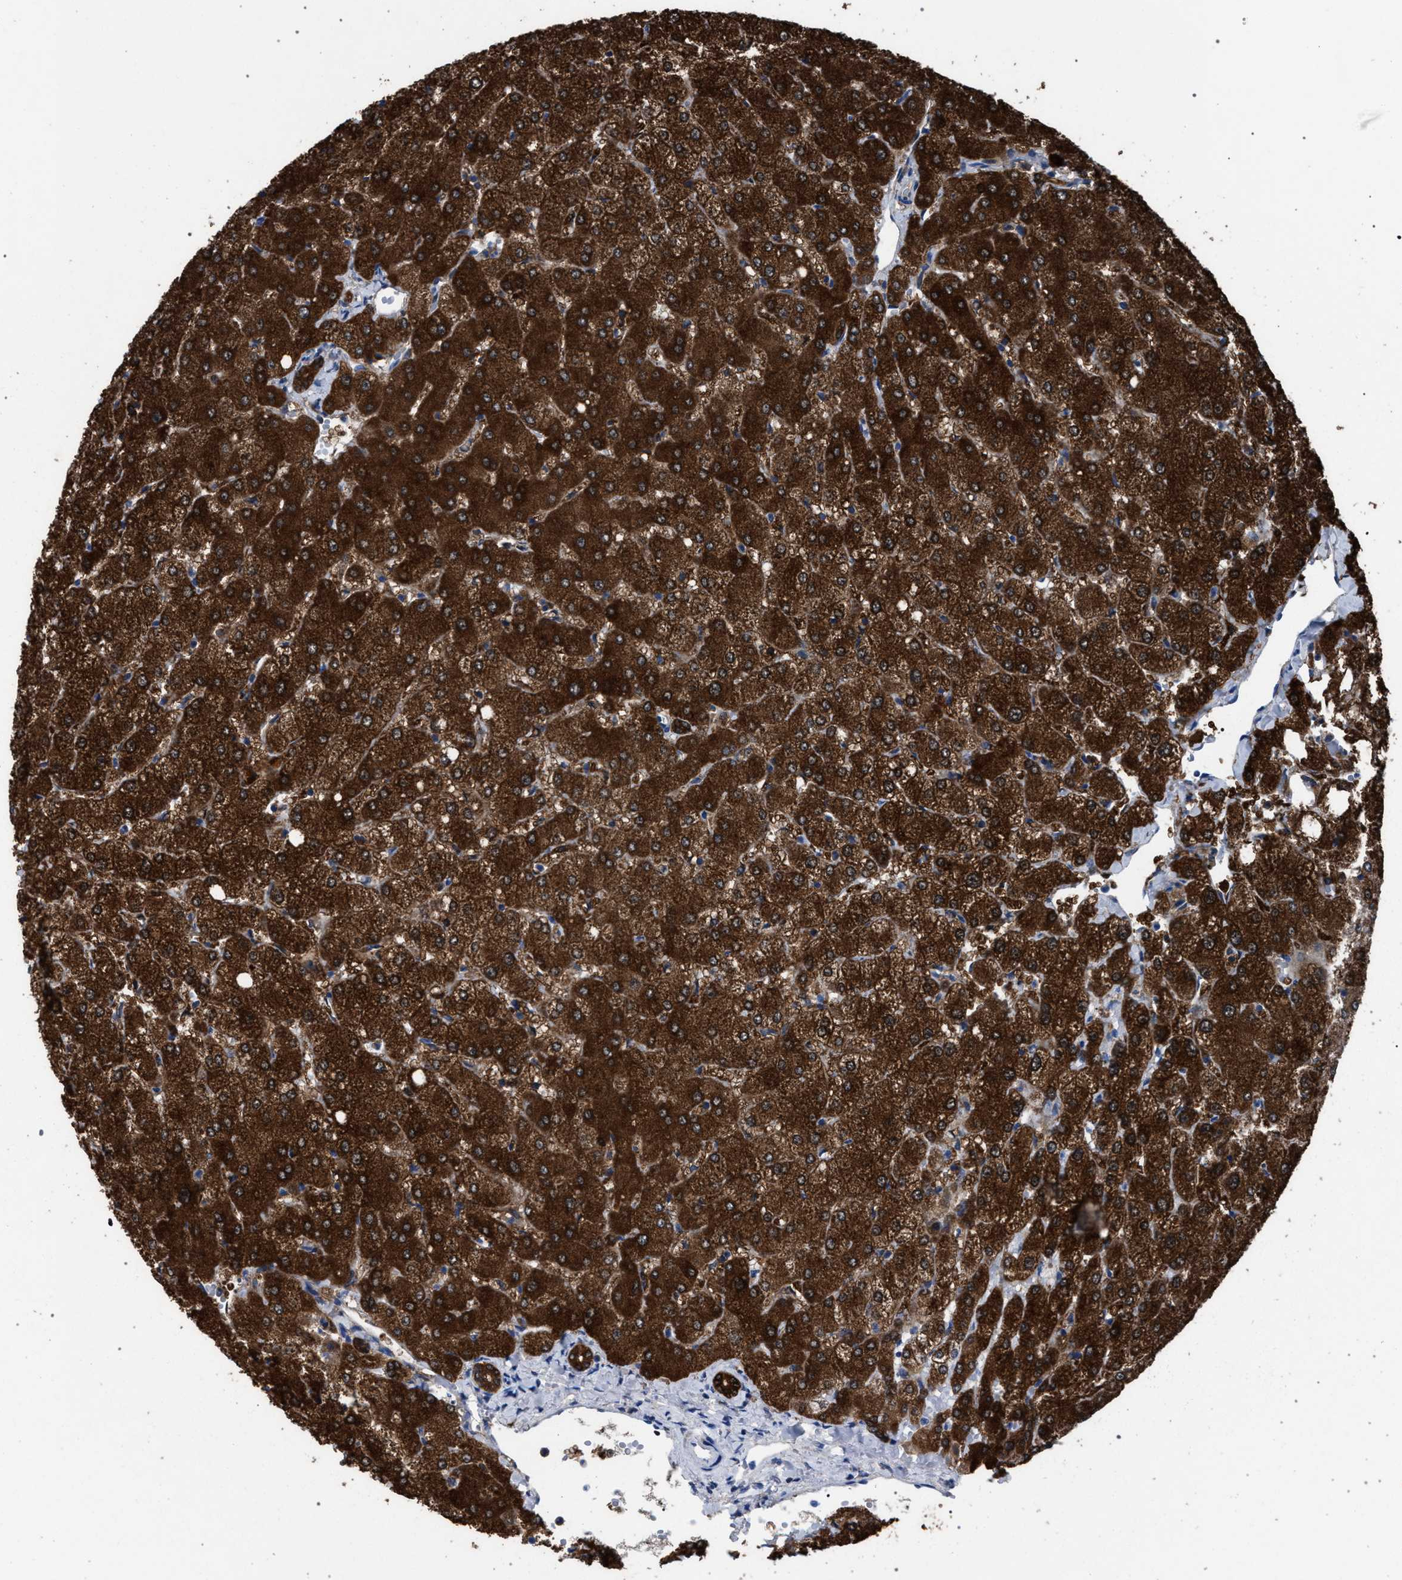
{"staining": {"intensity": "strong", "quantity": ">75%", "location": "cytoplasmic/membranous"}, "tissue": "liver", "cell_type": "Cholangiocytes", "image_type": "normal", "snomed": [{"axis": "morphology", "description": "Normal tissue, NOS"}, {"axis": "topography", "description": "Liver"}], "caption": "Immunohistochemistry staining of benign liver, which exhibits high levels of strong cytoplasmic/membranous staining in approximately >75% of cholangiocytes indicating strong cytoplasmic/membranous protein positivity. The staining was performed using DAB (3,3'-diaminobenzidine) (brown) for protein detection and nuclei were counterstained in hematoxylin (blue).", "gene": "CRYZ", "patient": {"sex": "female", "age": 54}}